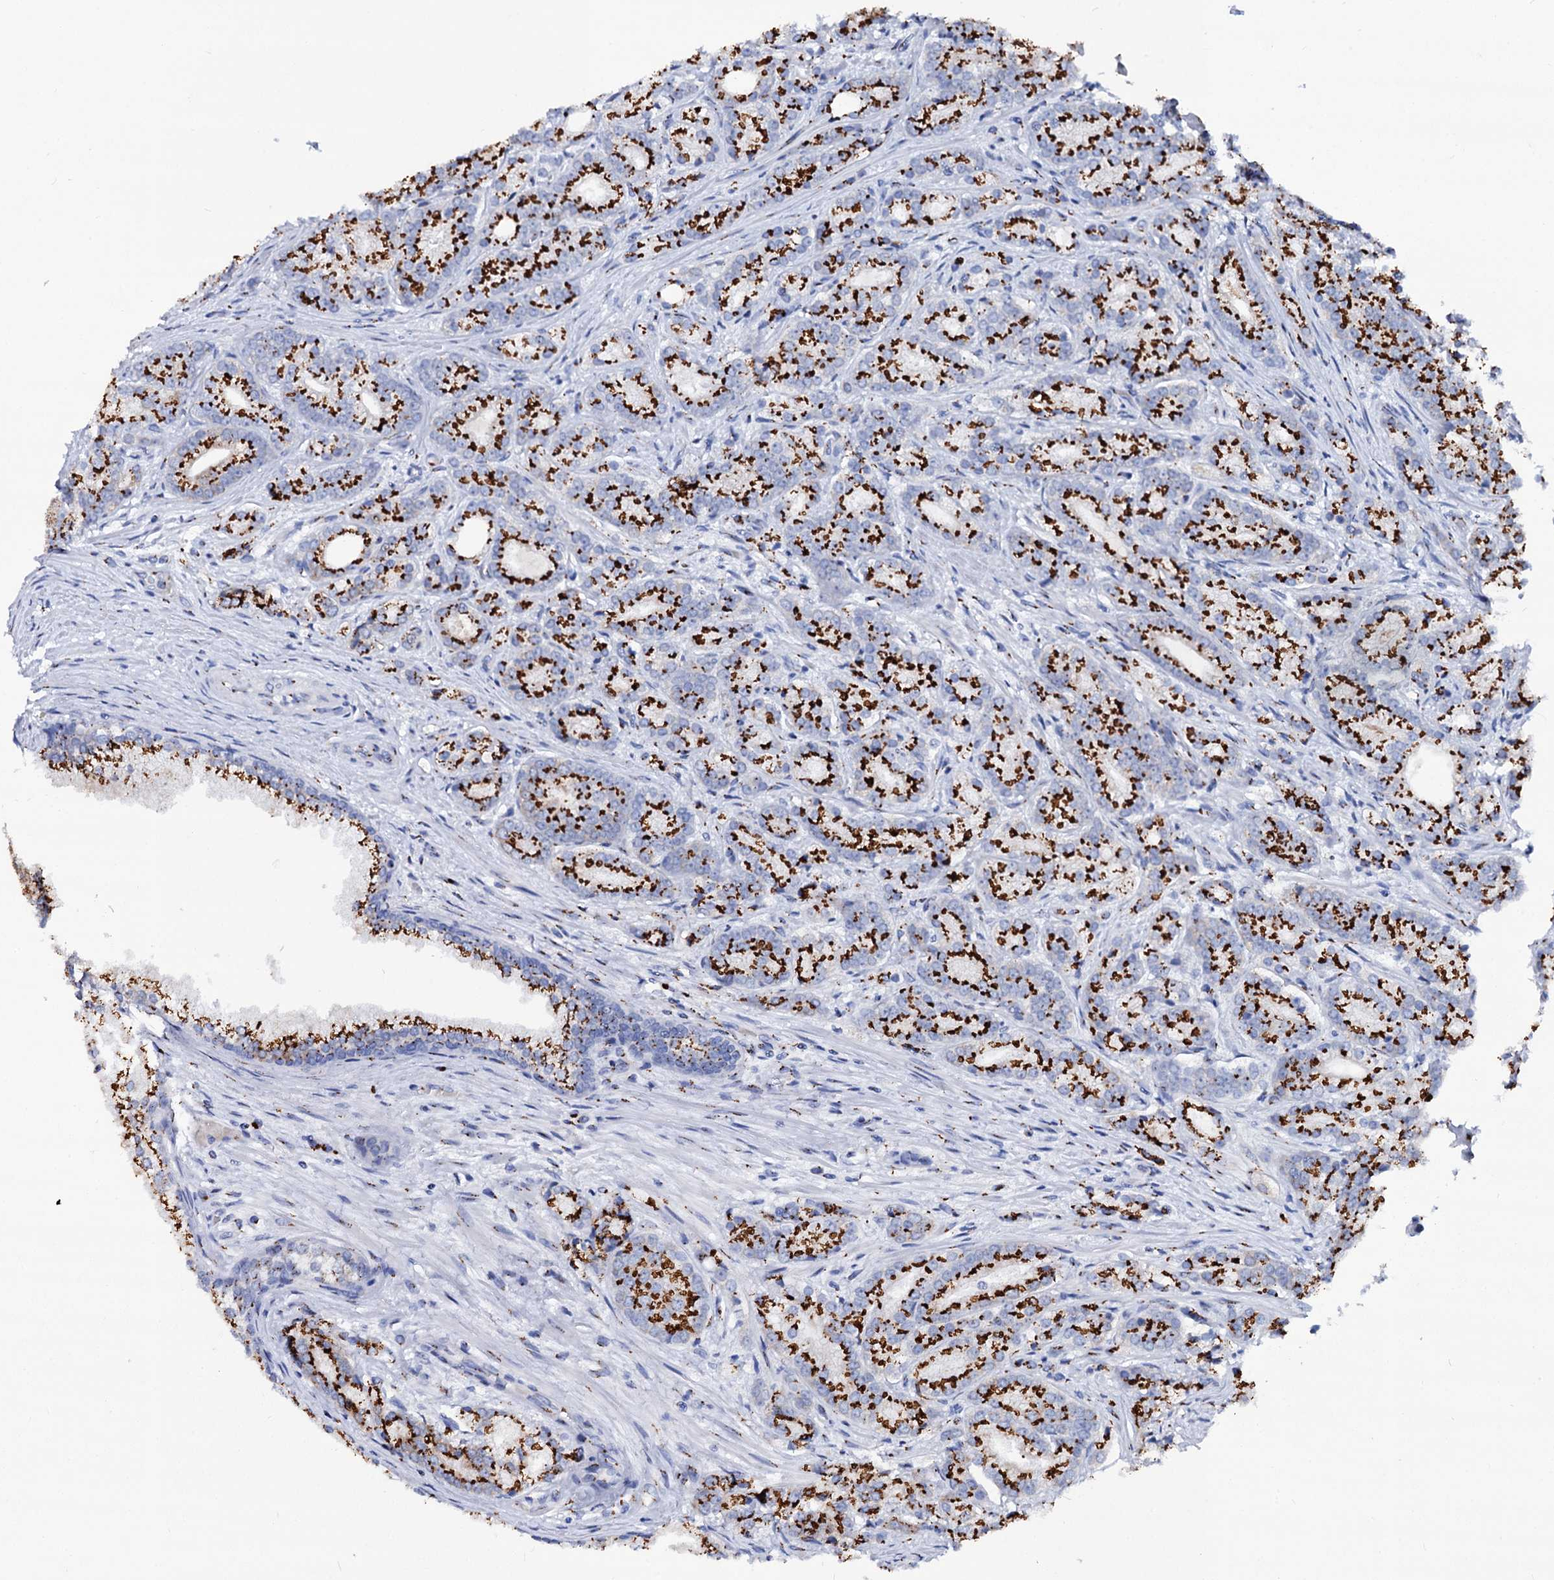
{"staining": {"intensity": "strong", "quantity": ">75%", "location": "cytoplasmic/membranous"}, "tissue": "prostate cancer", "cell_type": "Tumor cells", "image_type": "cancer", "snomed": [{"axis": "morphology", "description": "Adenocarcinoma, Low grade"}, {"axis": "topography", "description": "Prostate"}], "caption": "High-power microscopy captured an immunohistochemistry histopathology image of adenocarcinoma (low-grade) (prostate), revealing strong cytoplasmic/membranous positivity in about >75% of tumor cells. Nuclei are stained in blue.", "gene": "TM9SF3", "patient": {"sex": "male", "age": 71}}